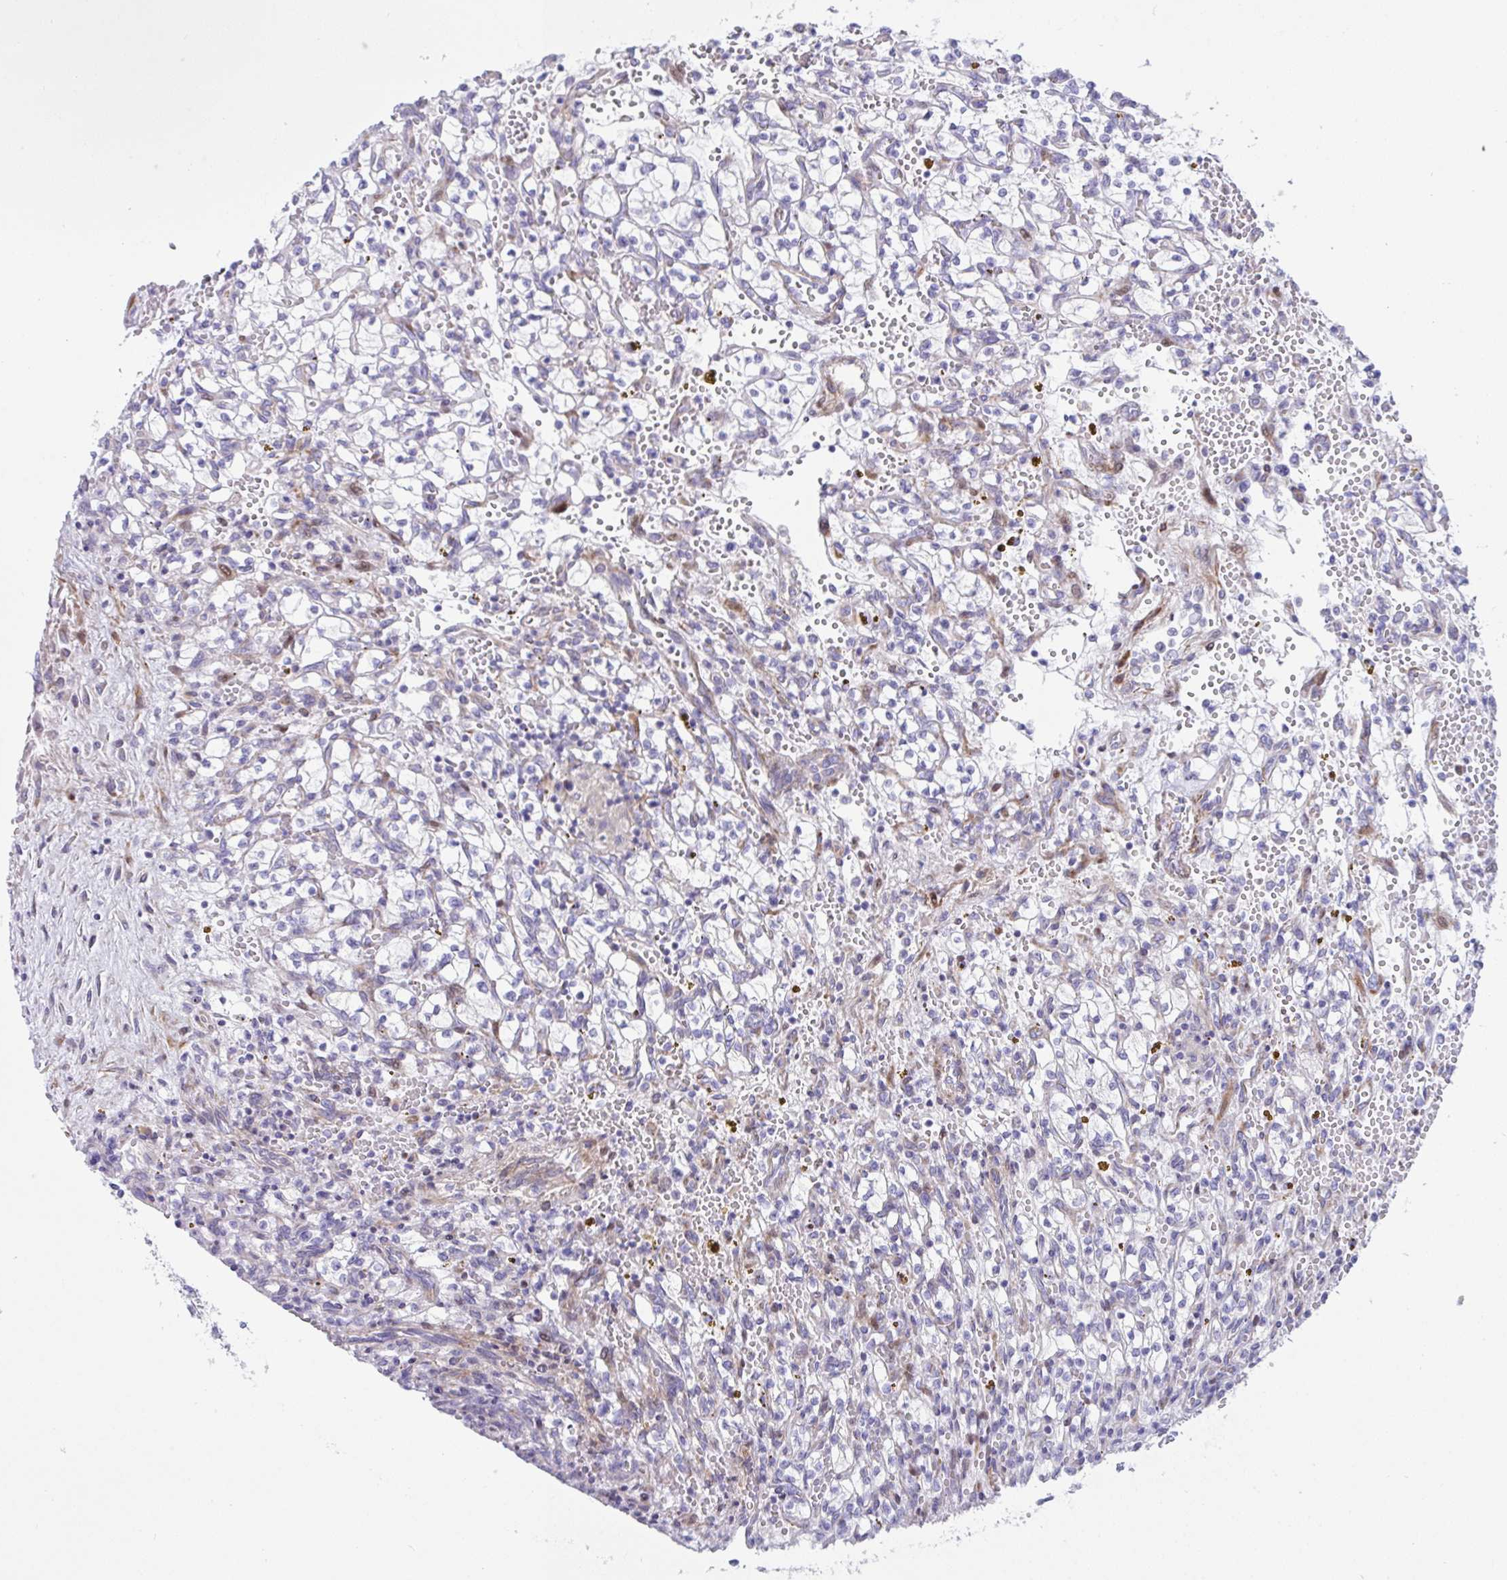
{"staining": {"intensity": "negative", "quantity": "none", "location": "none"}, "tissue": "renal cancer", "cell_type": "Tumor cells", "image_type": "cancer", "snomed": [{"axis": "morphology", "description": "Adenocarcinoma, NOS"}, {"axis": "topography", "description": "Kidney"}], "caption": "Immunohistochemical staining of human renal cancer (adenocarcinoma) exhibits no significant staining in tumor cells.", "gene": "ZNF713", "patient": {"sex": "female", "age": 64}}